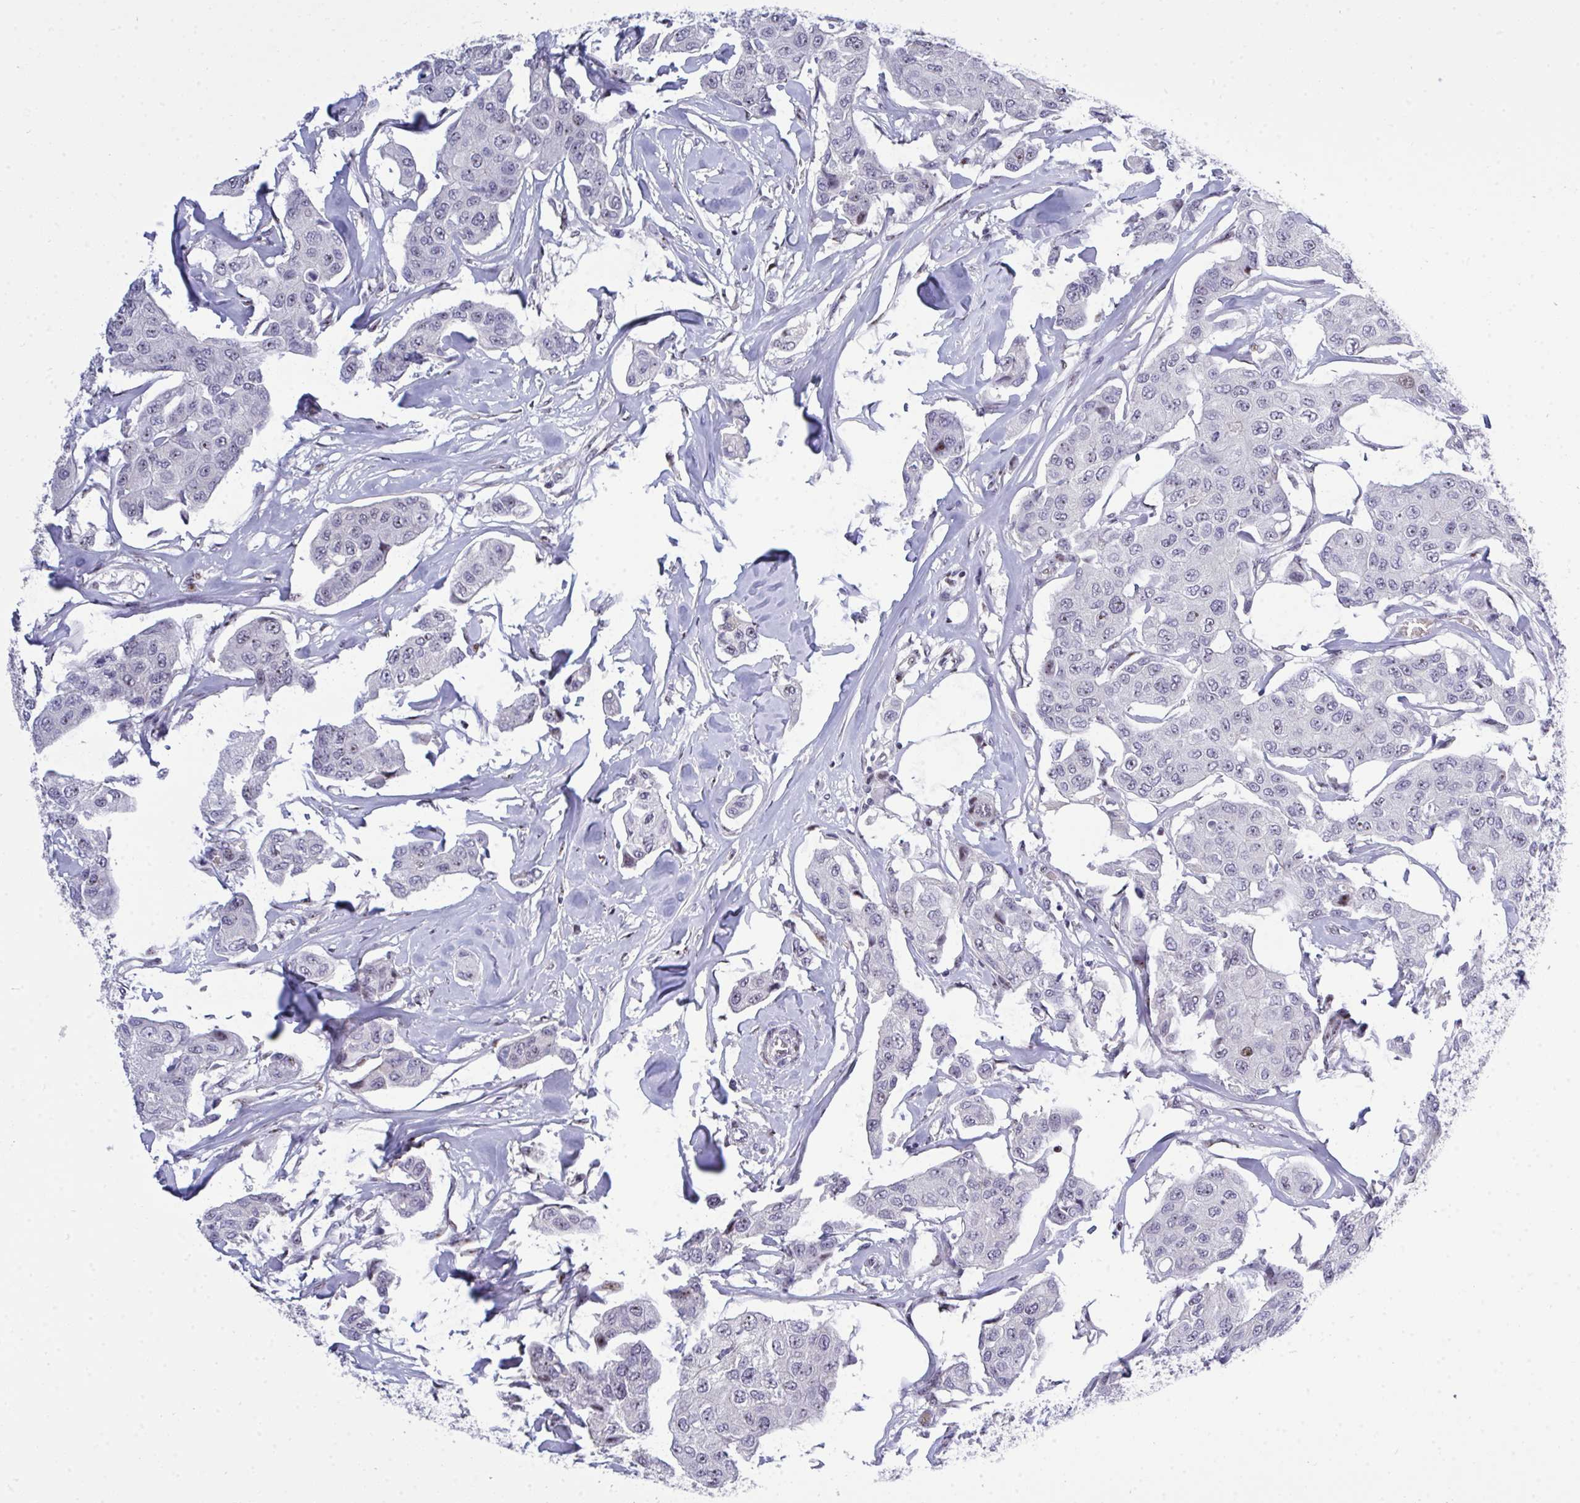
{"staining": {"intensity": "negative", "quantity": "none", "location": "none"}, "tissue": "breast cancer", "cell_type": "Tumor cells", "image_type": "cancer", "snomed": [{"axis": "morphology", "description": "Duct carcinoma"}, {"axis": "topography", "description": "Breast"}, {"axis": "topography", "description": "Lymph node"}], "caption": "Tumor cells are negative for protein expression in human breast cancer (intraductal carcinoma).", "gene": "PLPPR3", "patient": {"sex": "female", "age": 80}}